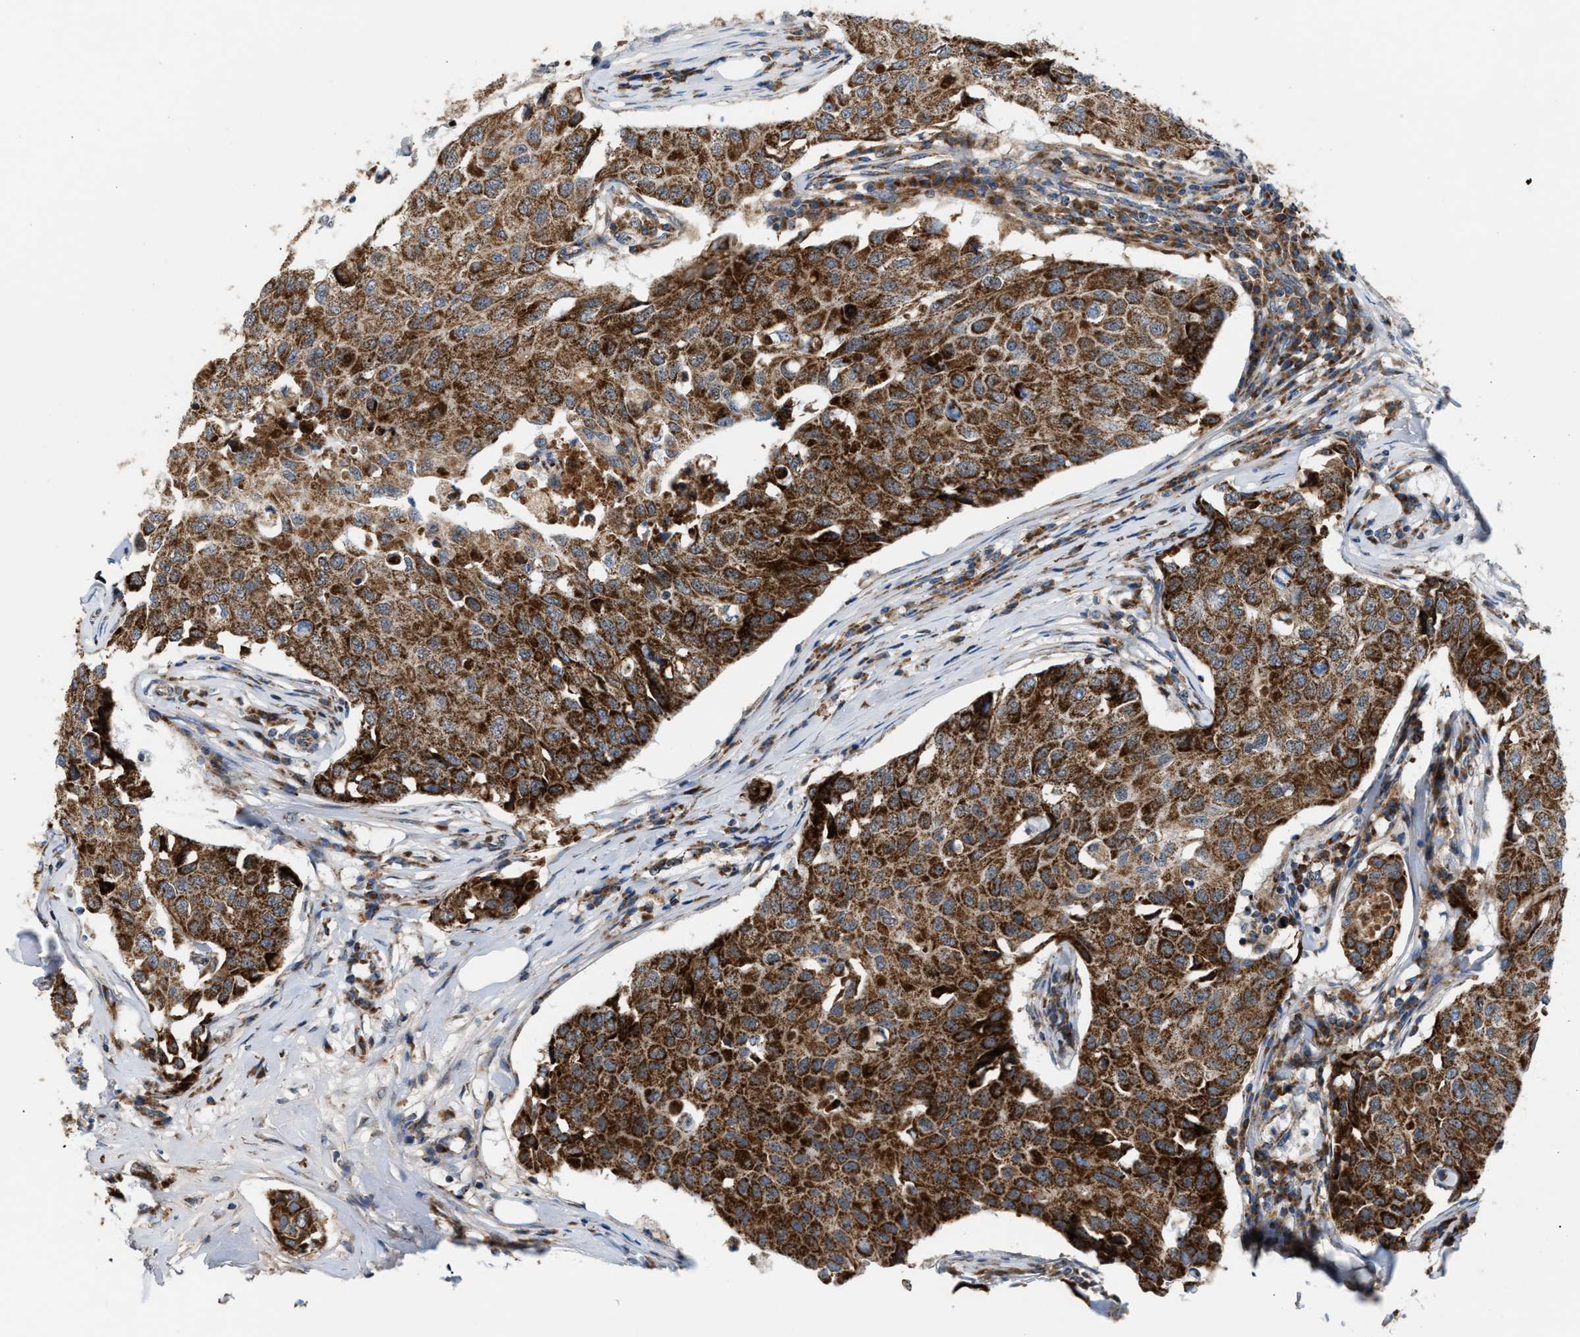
{"staining": {"intensity": "strong", "quantity": ">75%", "location": "cytoplasmic/membranous"}, "tissue": "breast cancer", "cell_type": "Tumor cells", "image_type": "cancer", "snomed": [{"axis": "morphology", "description": "Duct carcinoma"}, {"axis": "topography", "description": "Breast"}], "caption": "Immunohistochemical staining of breast intraductal carcinoma reveals high levels of strong cytoplasmic/membranous positivity in about >75% of tumor cells. (Brightfield microscopy of DAB IHC at high magnification).", "gene": "PMPCA", "patient": {"sex": "female", "age": 80}}